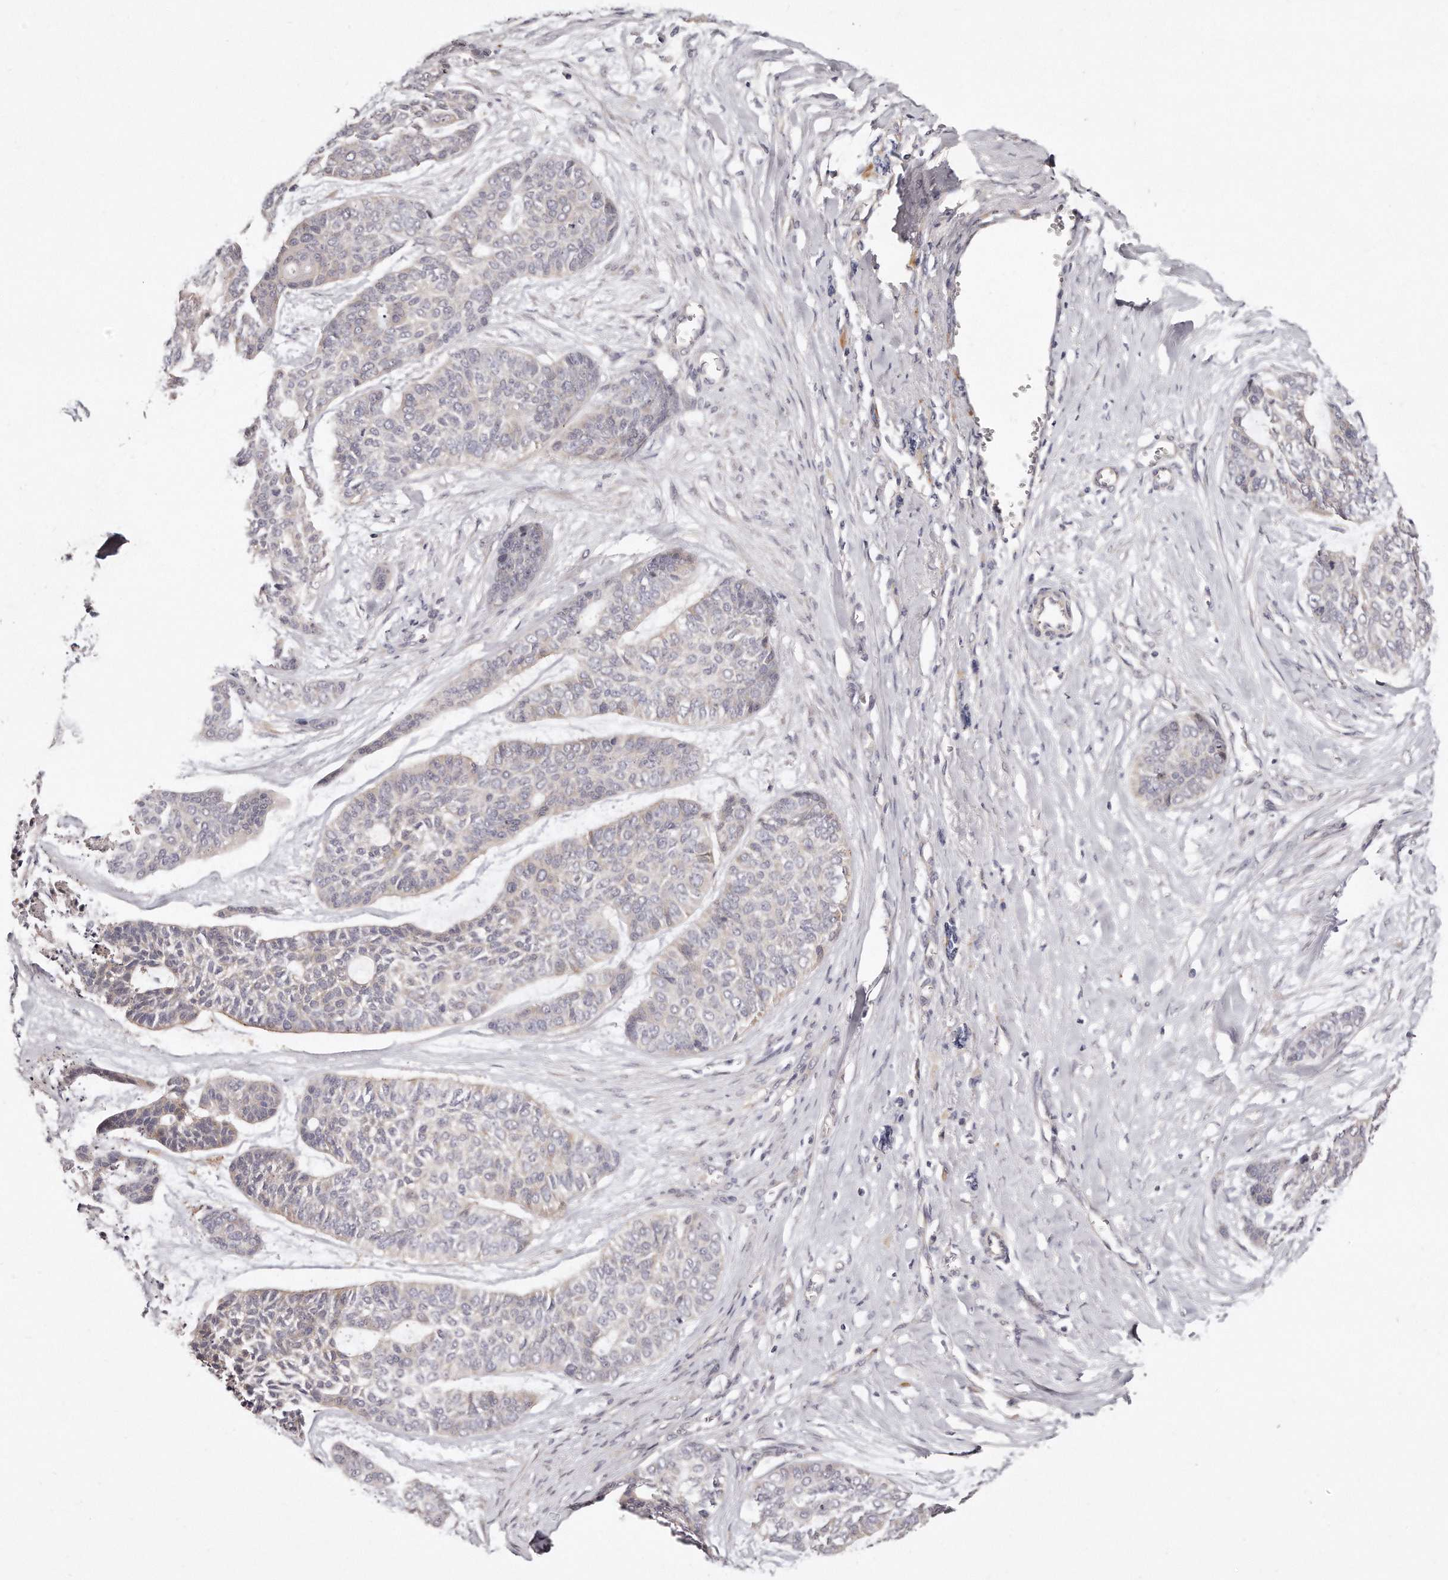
{"staining": {"intensity": "negative", "quantity": "none", "location": "none"}, "tissue": "skin cancer", "cell_type": "Tumor cells", "image_type": "cancer", "snomed": [{"axis": "morphology", "description": "Basal cell carcinoma"}, {"axis": "topography", "description": "Skin"}], "caption": "An immunohistochemistry micrograph of skin basal cell carcinoma is shown. There is no staining in tumor cells of skin basal cell carcinoma.", "gene": "TTLL4", "patient": {"sex": "female", "age": 64}}